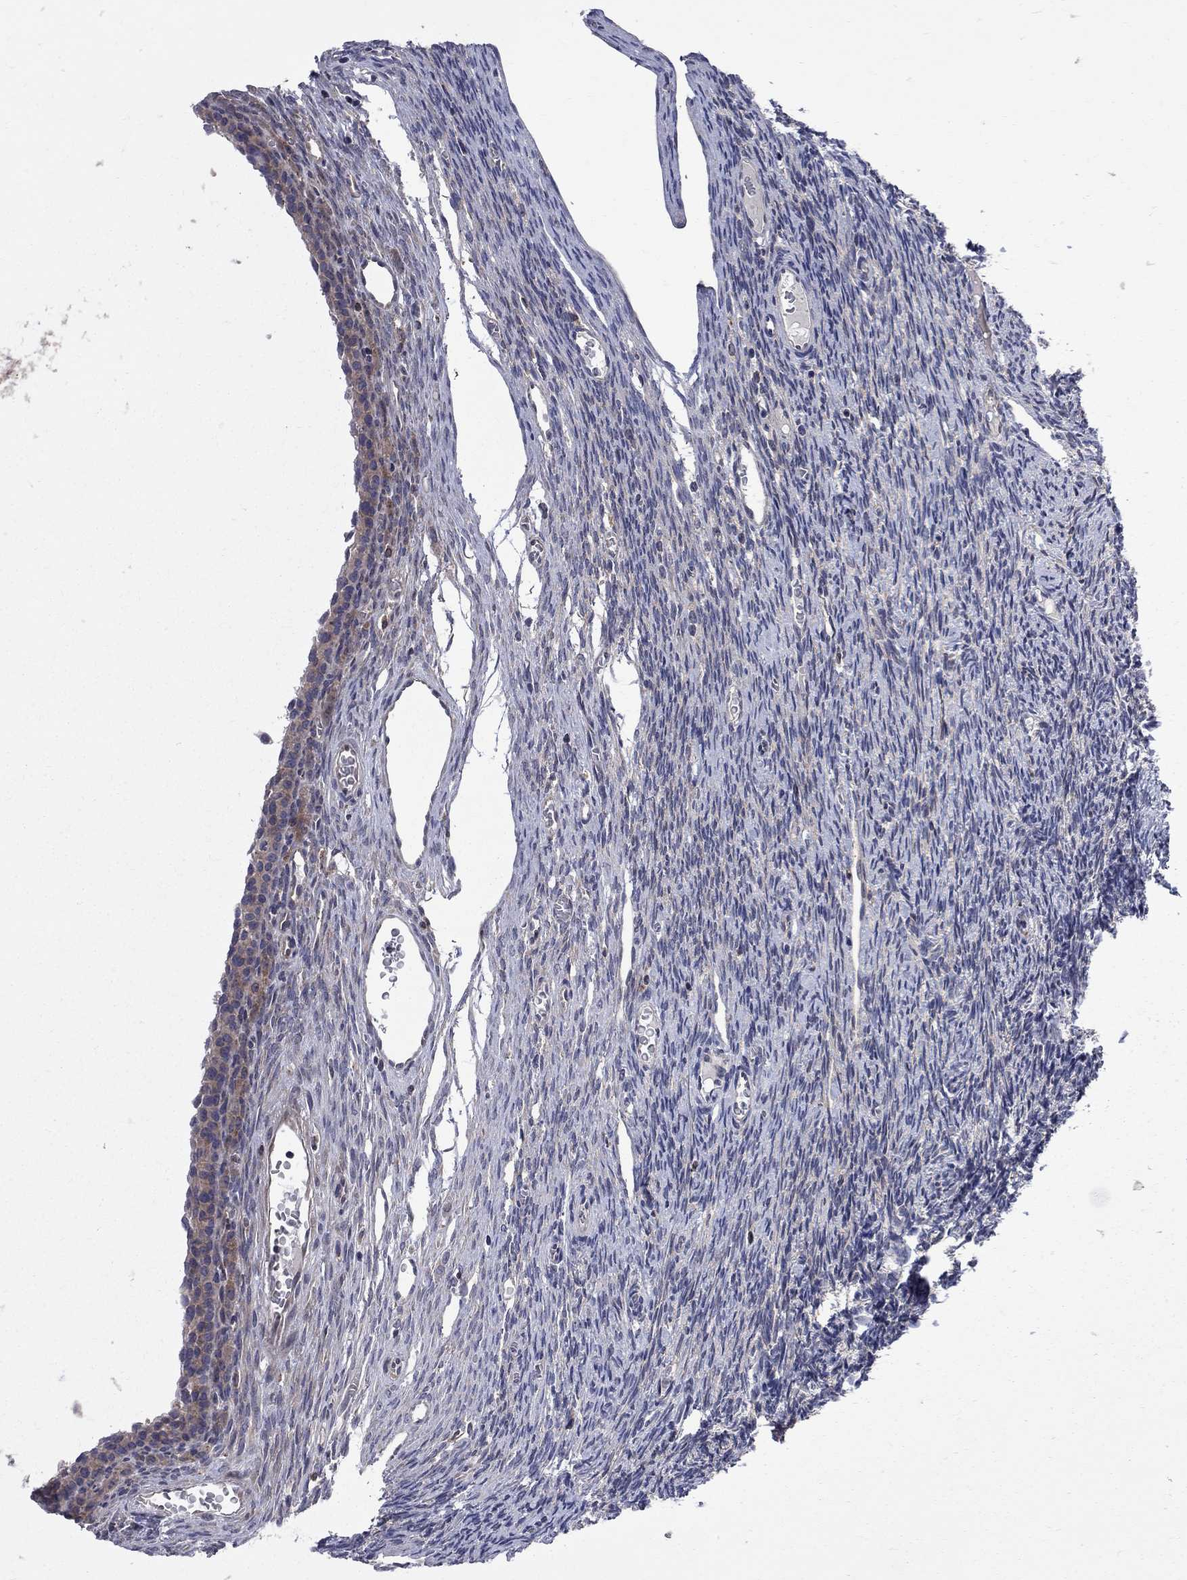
{"staining": {"intensity": "moderate", "quantity": "25%-75%", "location": "cytoplasmic/membranous"}, "tissue": "ovary", "cell_type": "Follicle cells", "image_type": "normal", "snomed": [{"axis": "morphology", "description": "Normal tissue, NOS"}, {"axis": "topography", "description": "Ovary"}], "caption": "An immunohistochemistry (IHC) image of unremarkable tissue is shown. Protein staining in brown highlights moderate cytoplasmic/membranous positivity in ovary within follicle cells. (DAB IHC, brown staining for protein, blue staining for nuclei).", "gene": "CNOT11", "patient": {"sex": "female", "age": 27}}